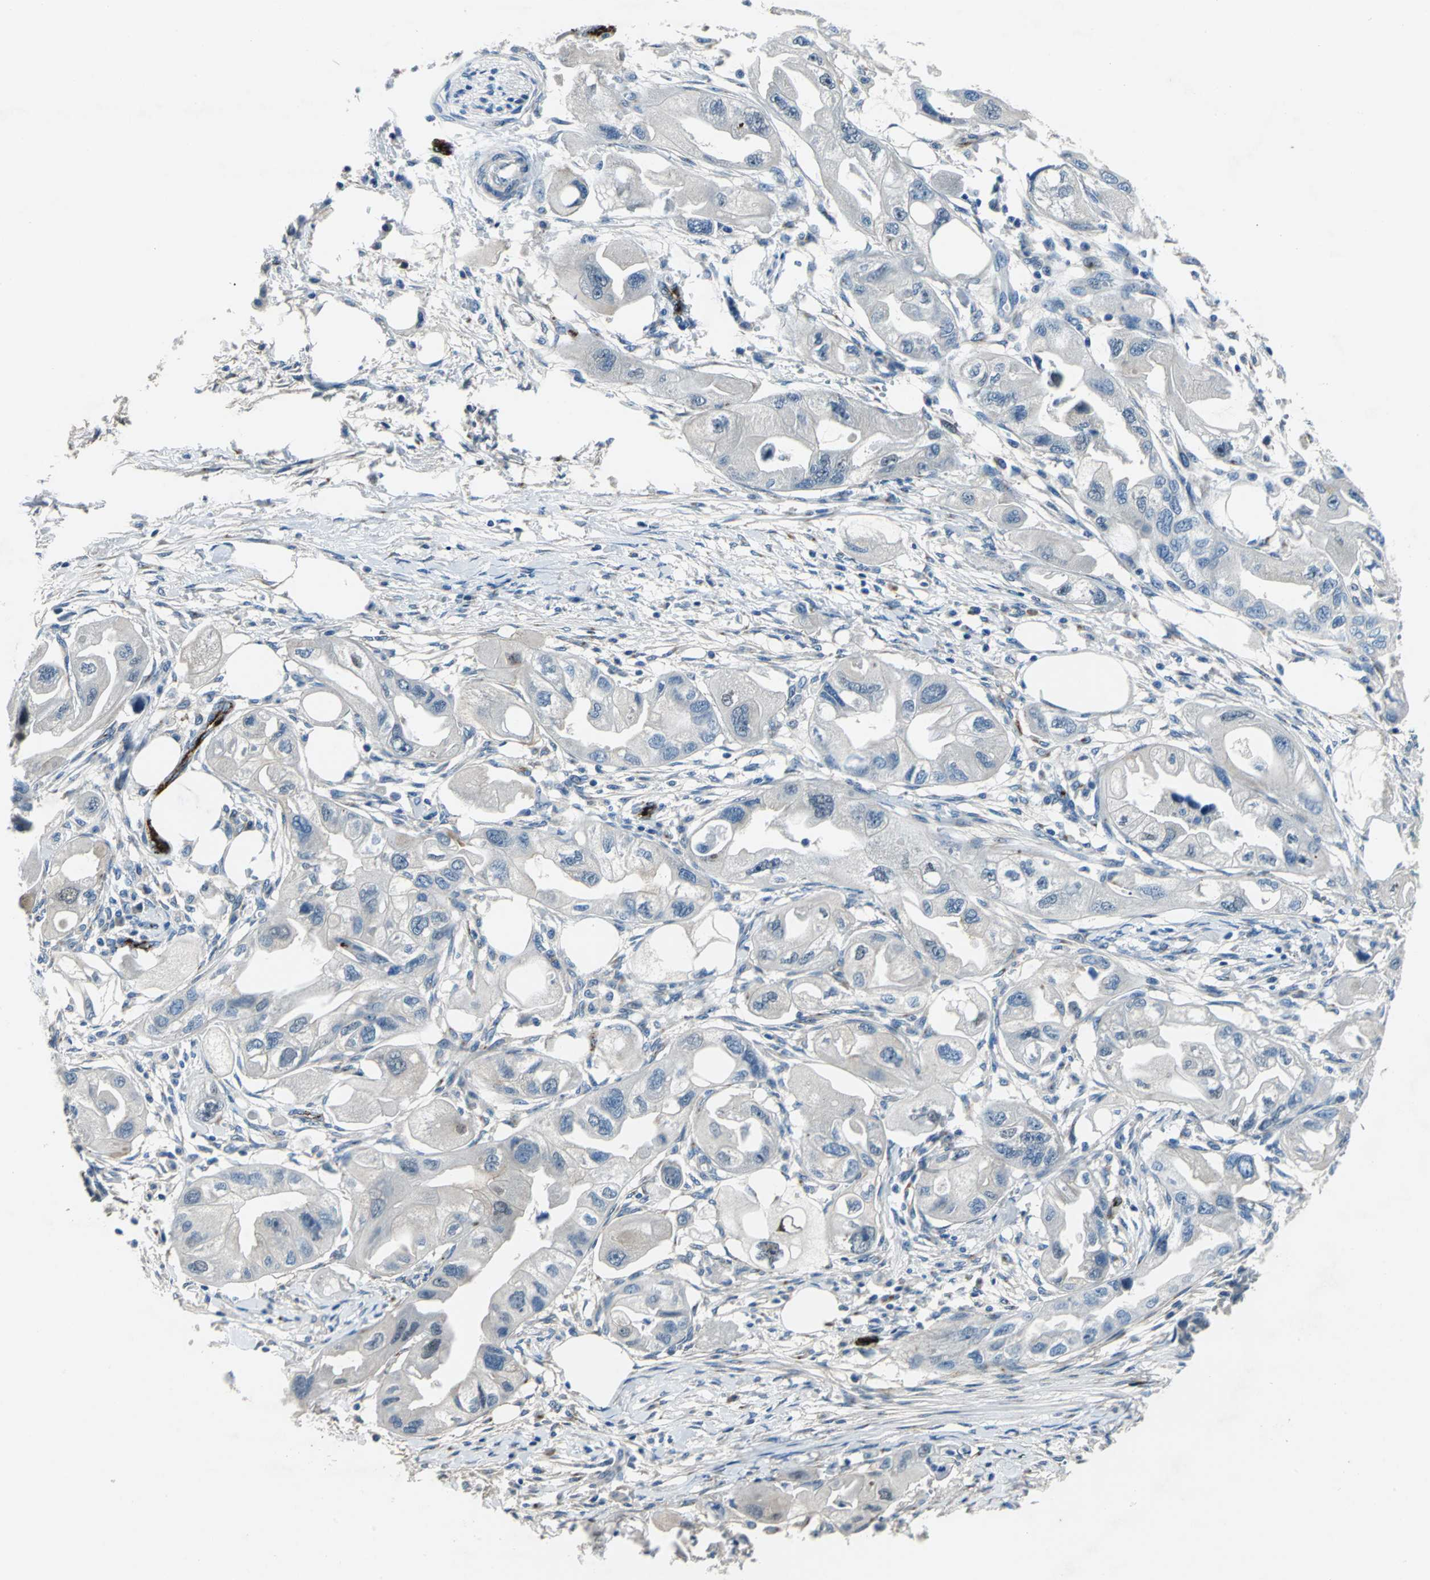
{"staining": {"intensity": "weak", "quantity": "<25%", "location": "cytoplasmic/membranous,nuclear"}, "tissue": "endometrial cancer", "cell_type": "Tumor cells", "image_type": "cancer", "snomed": [{"axis": "morphology", "description": "Adenocarcinoma, NOS"}, {"axis": "topography", "description": "Endometrium"}], "caption": "Immunohistochemical staining of endometrial cancer (adenocarcinoma) reveals no significant staining in tumor cells. (Immunohistochemistry, brightfield microscopy, high magnification).", "gene": "SELP", "patient": {"sex": "female", "age": 67}}